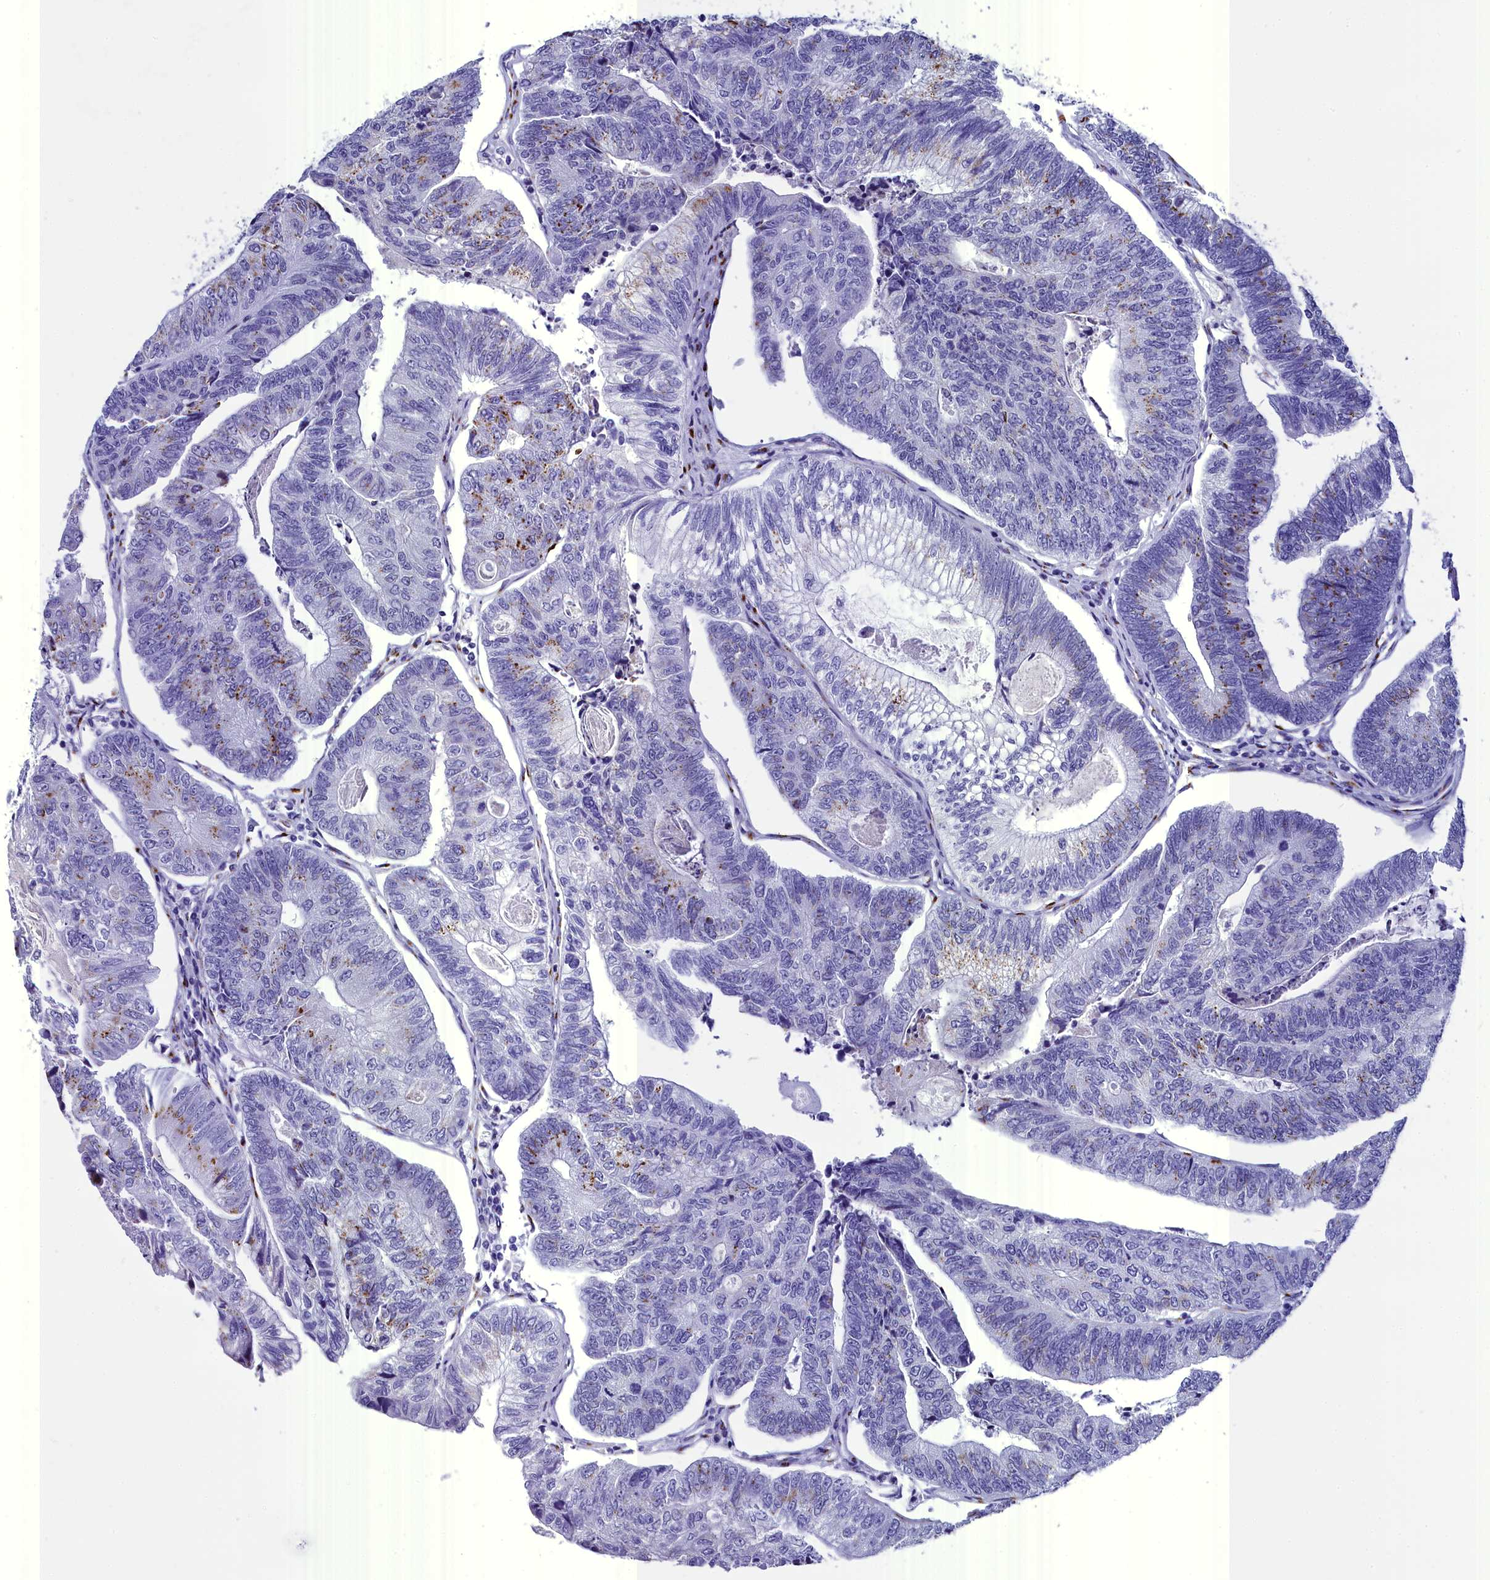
{"staining": {"intensity": "moderate", "quantity": "<25%", "location": "cytoplasmic/membranous"}, "tissue": "colorectal cancer", "cell_type": "Tumor cells", "image_type": "cancer", "snomed": [{"axis": "morphology", "description": "Adenocarcinoma, NOS"}, {"axis": "topography", "description": "Colon"}], "caption": "There is low levels of moderate cytoplasmic/membranous positivity in tumor cells of colorectal adenocarcinoma, as demonstrated by immunohistochemical staining (brown color).", "gene": "AP3B2", "patient": {"sex": "female", "age": 67}}